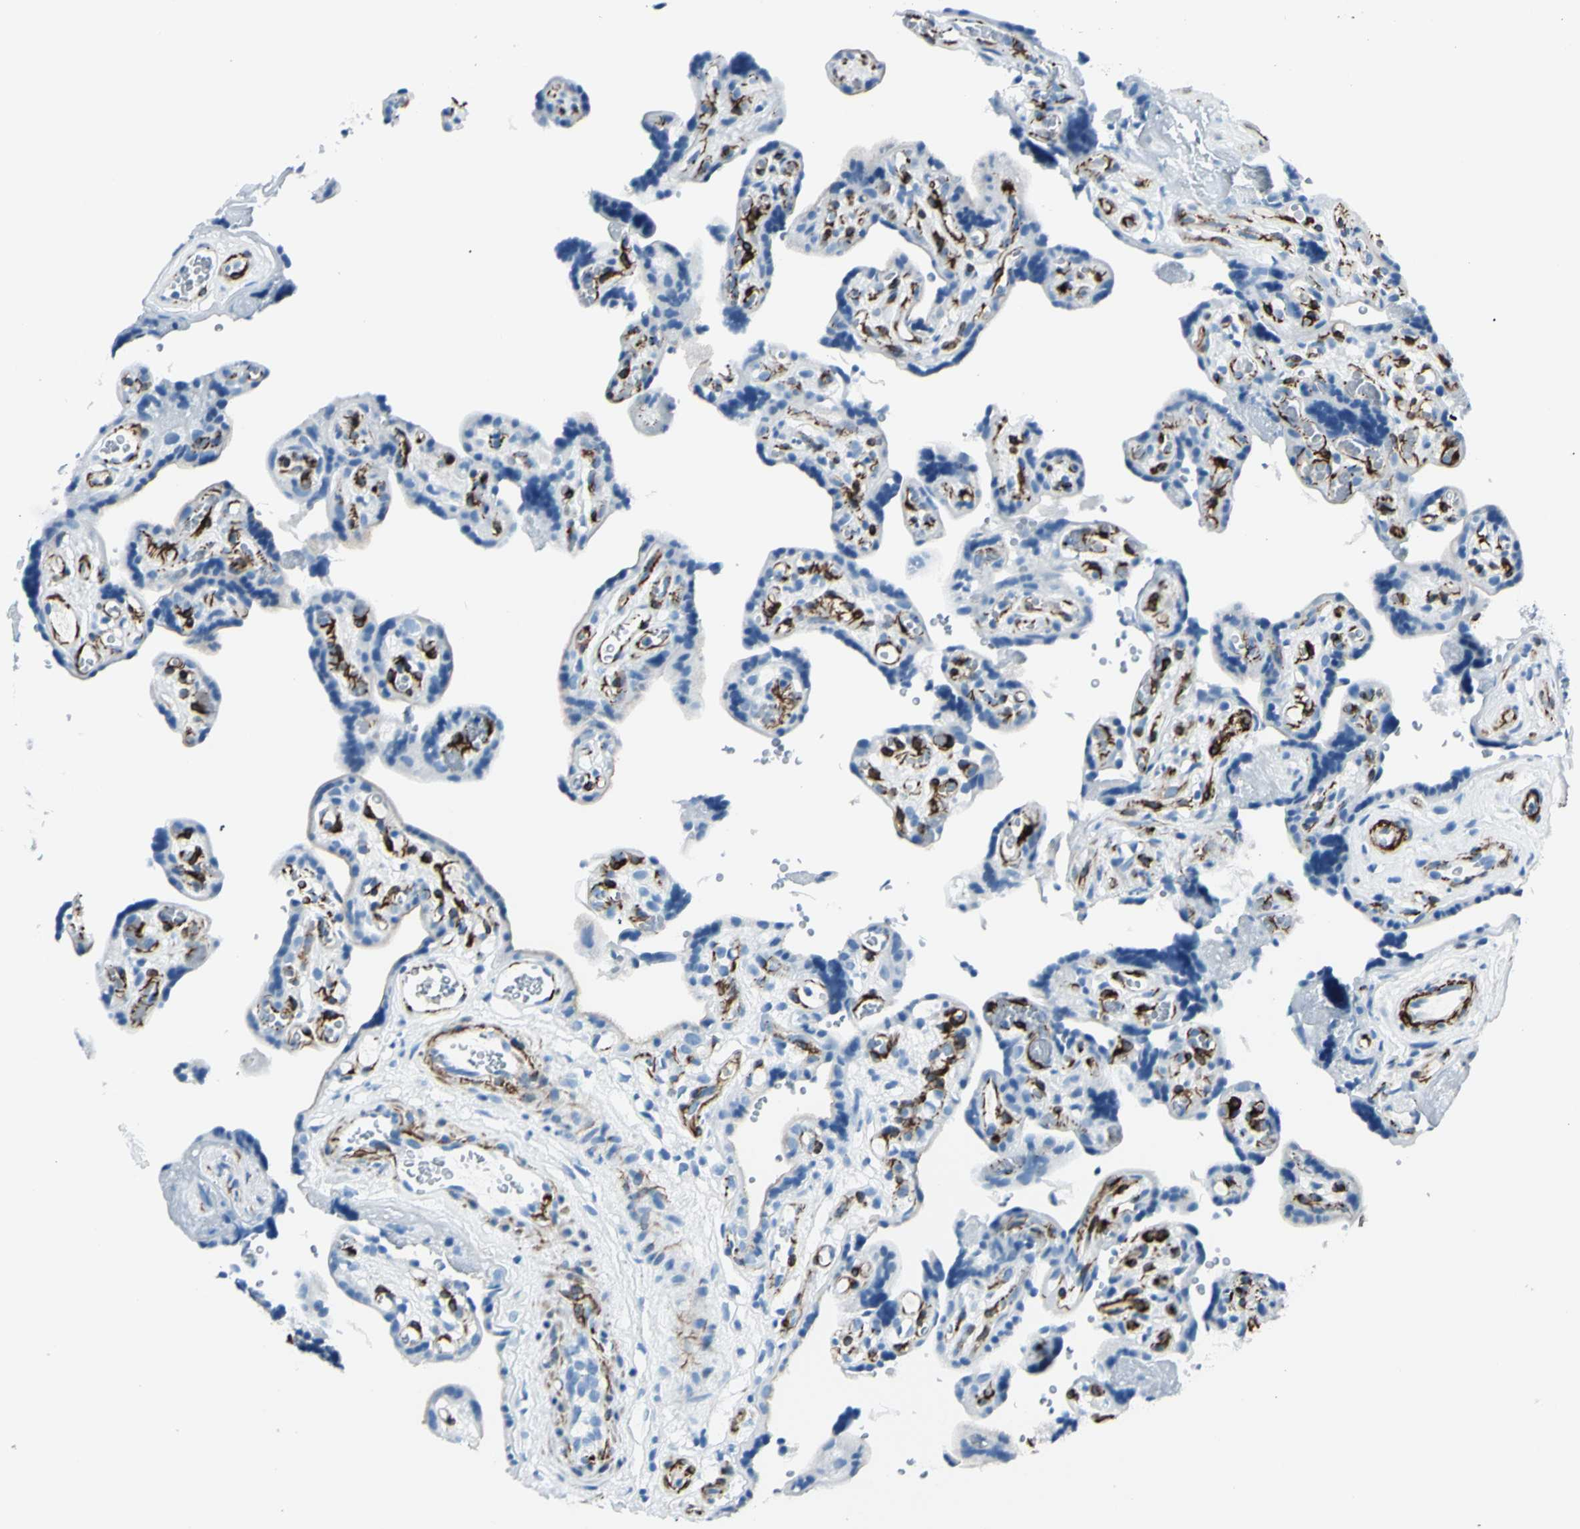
{"staining": {"intensity": "negative", "quantity": "none", "location": "none"}, "tissue": "placenta", "cell_type": "Trophoblastic cells", "image_type": "normal", "snomed": [{"axis": "morphology", "description": "Normal tissue, NOS"}, {"axis": "topography", "description": "Placenta"}], "caption": "Protein analysis of unremarkable placenta reveals no significant positivity in trophoblastic cells. The staining was performed using DAB (3,3'-diaminobenzidine) to visualize the protein expression in brown, while the nuclei were stained in blue with hematoxylin (Magnification: 20x).", "gene": "PTH2R", "patient": {"sex": "female", "age": 30}}